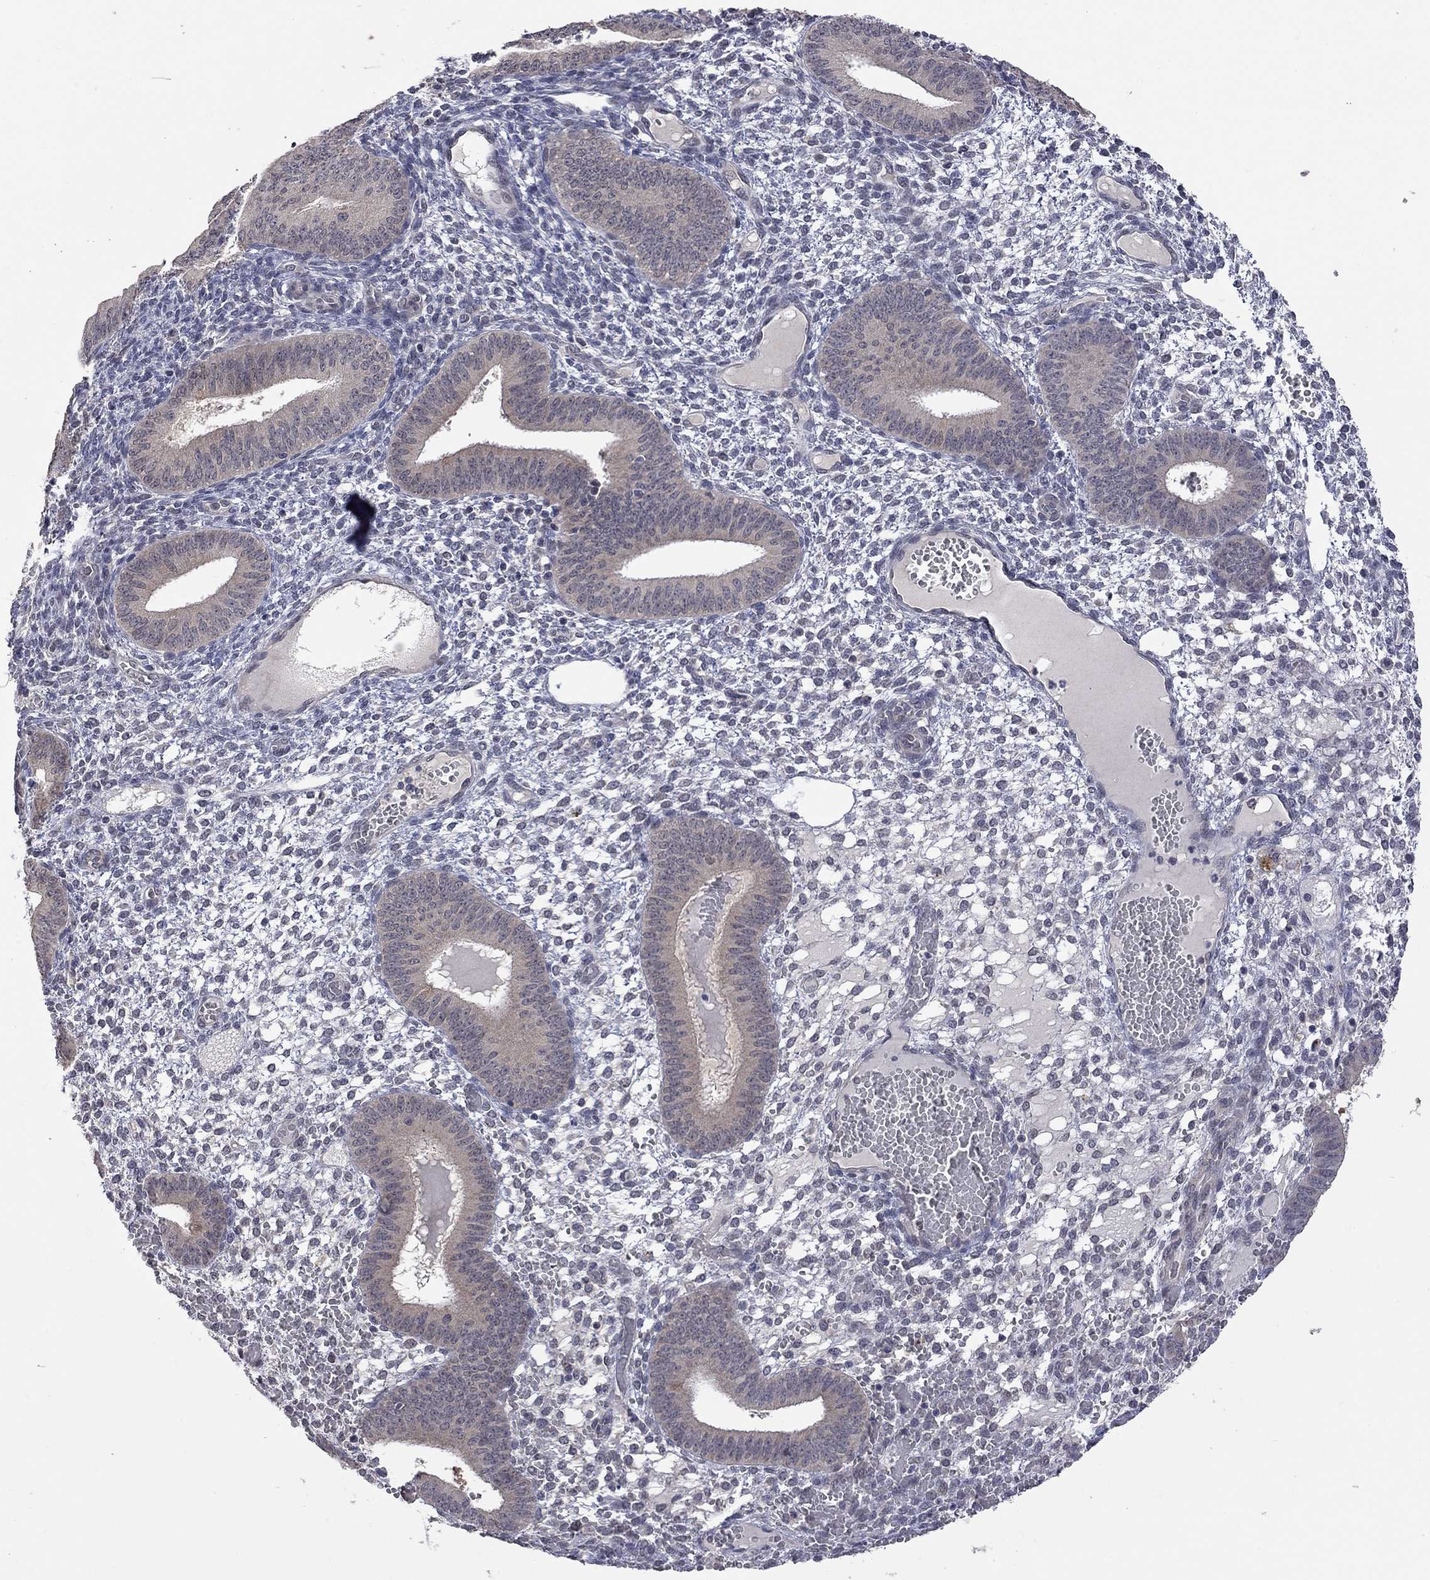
{"staining": {"intensity": "negative", "quantity": "none", "location": "none"}, "tissue": "endometrium", "cell_type": "Cells in endometrial stroma", "image_type": "normal", "snomed": [{"axis": "morphology", "description": "Normal tissue, NOS"}, {"axis": "topography", "description": "Endometrium"}], "caption": "There is no significant expression in cells in endometrial stroma of endometrium. (DAB (3,3'-diaminobenzidine) IHC visualized using brightfield microscopy, high magnification).", "gene": "FABP12", "patient": {"sex": "female", "age": 42}}